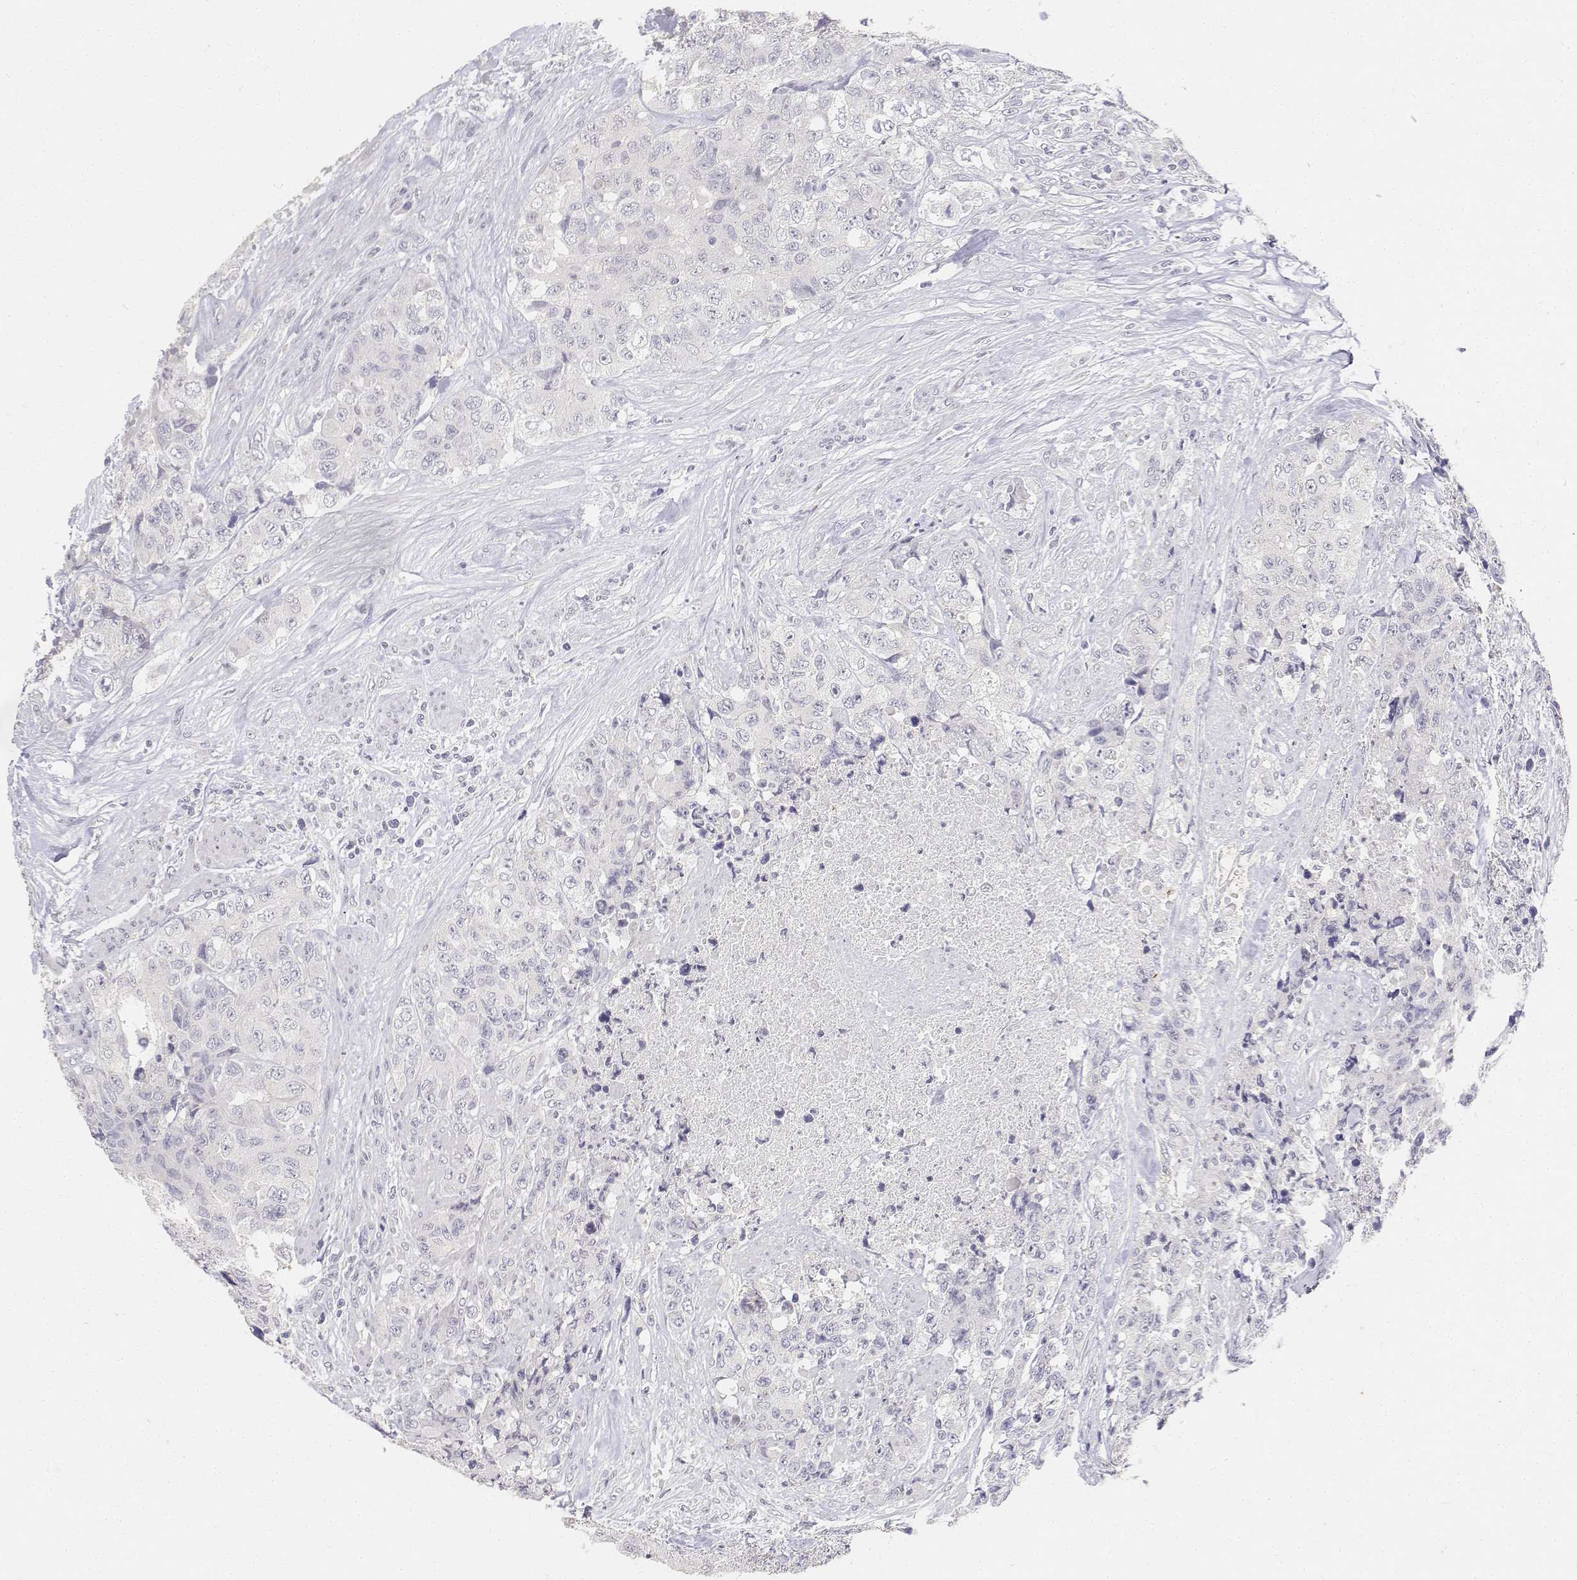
{"staining": {"intensity": "negative", "quantity": "none", "location": "none"}, "tissue": "urothelial cancer", "cell_type": "Tumor cells", "image_type": "cancer", "snomed": [{"axis": "morphology", "description": "Urothelial carcinoma, High grade"}, {"axis": "topography", "description": "Urinary bladder"}], "caption": "Immunohistochemistry image of neoplastic tissue: urothelial cancer stained with DAB displays no significant protein staining in tumor cells.", "gene": "PAEP", "patient": {"sex": "female", "age": 78}}